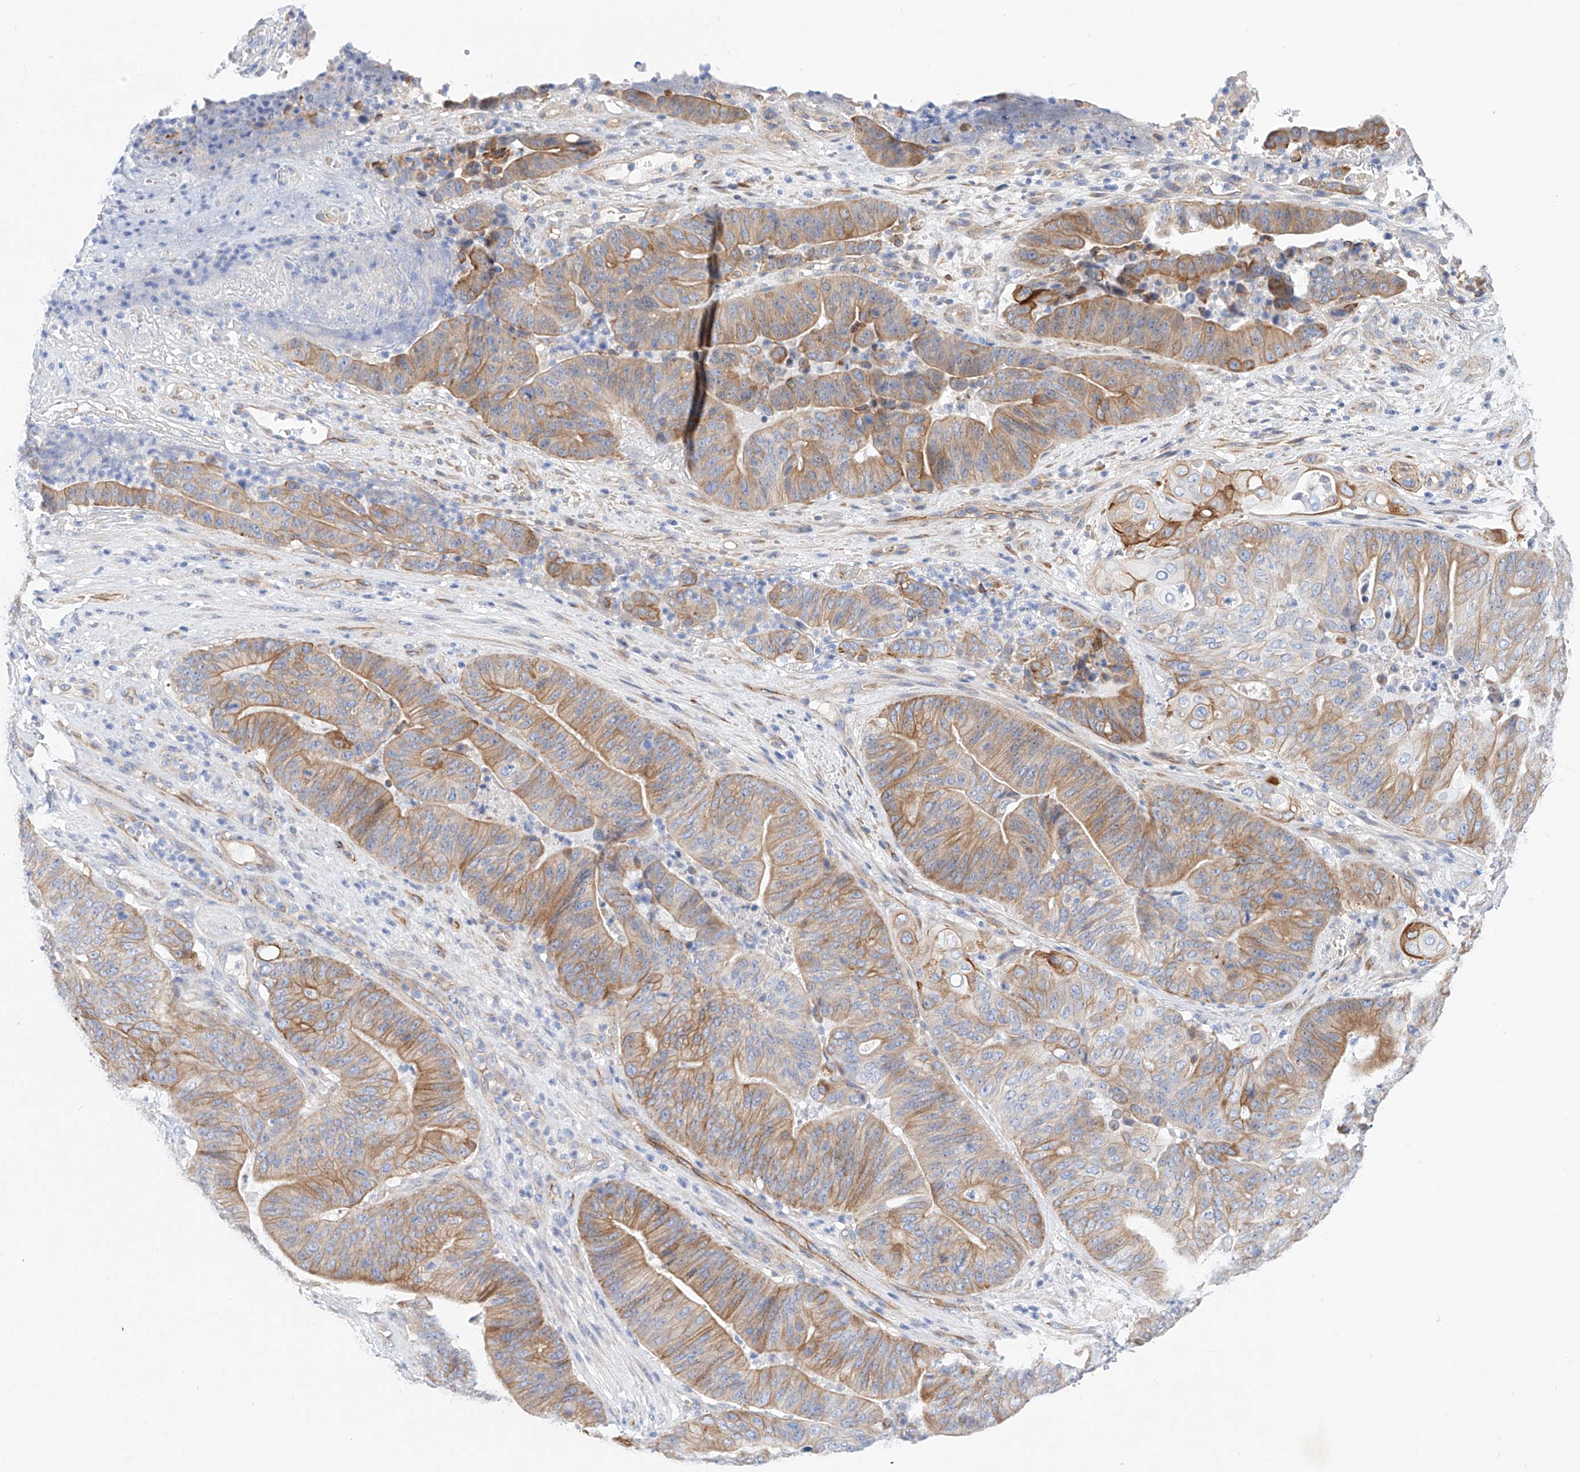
{"staining": {"intensity": "moderate", "quantity": ">75%", "location": "cytoplasmic/membranous"}, "tissue": "pancreatic cancer", "cell_type": "Tumor cells", "image_type": "cancer", "snomed": [{"axis": "morphology", "description": "Adenocarcinoma, NOS"}, {"axis": "topography", "description": "Pancreas"}], "caption": "Moderate cytoplasmic/membranous protein staining is identified in approximately >75% of tumor cells in pancreatic cancer (adenocarcinoma).", "gene": "SBSPON", "patient": {"sex": "female", "age": 77}}